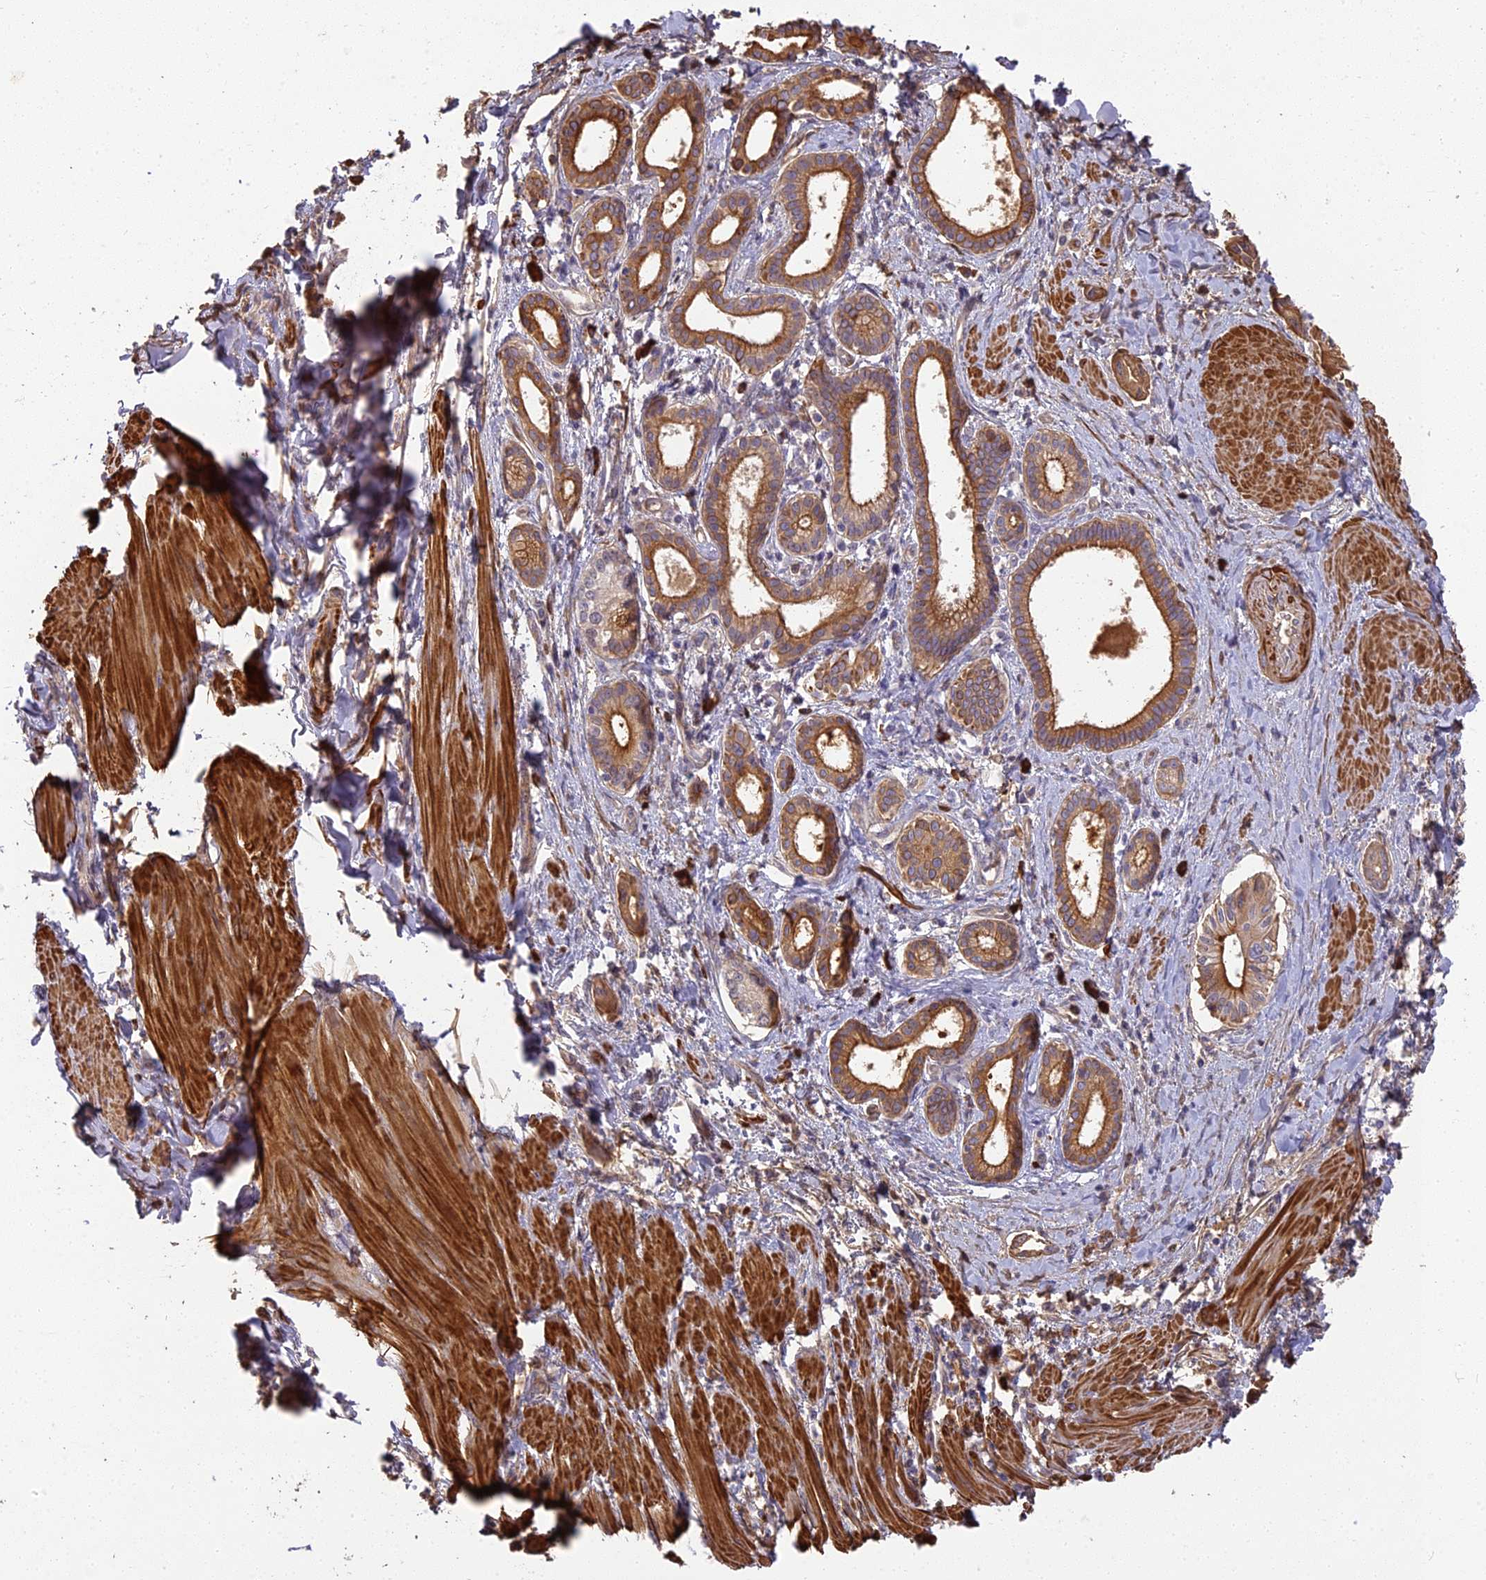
{"staining": {"intensity": "moderate", "quantity": ">75%", "location": "cytoplasmic/membranous"}, "tissue": "pancreatic cancer", "cell_type": "Tumor cells", "image_type": "cancer", "snomed": [{"axis": "morphology", "description": "Adenocarcinoma, NOS"}, {"axis": "topography", "description": "Pancreas"}], "caption": "DAB (3,3'-diaminobenzidine) immunohistochemical staining of human pancreatic cancer (adenocarcinoma) reveals moderate cytoplasmic/membranous protein expression in about >75% of tumor cells.", "gene": "ERMAP", "patient": {"sex": "male", "age": 78}}